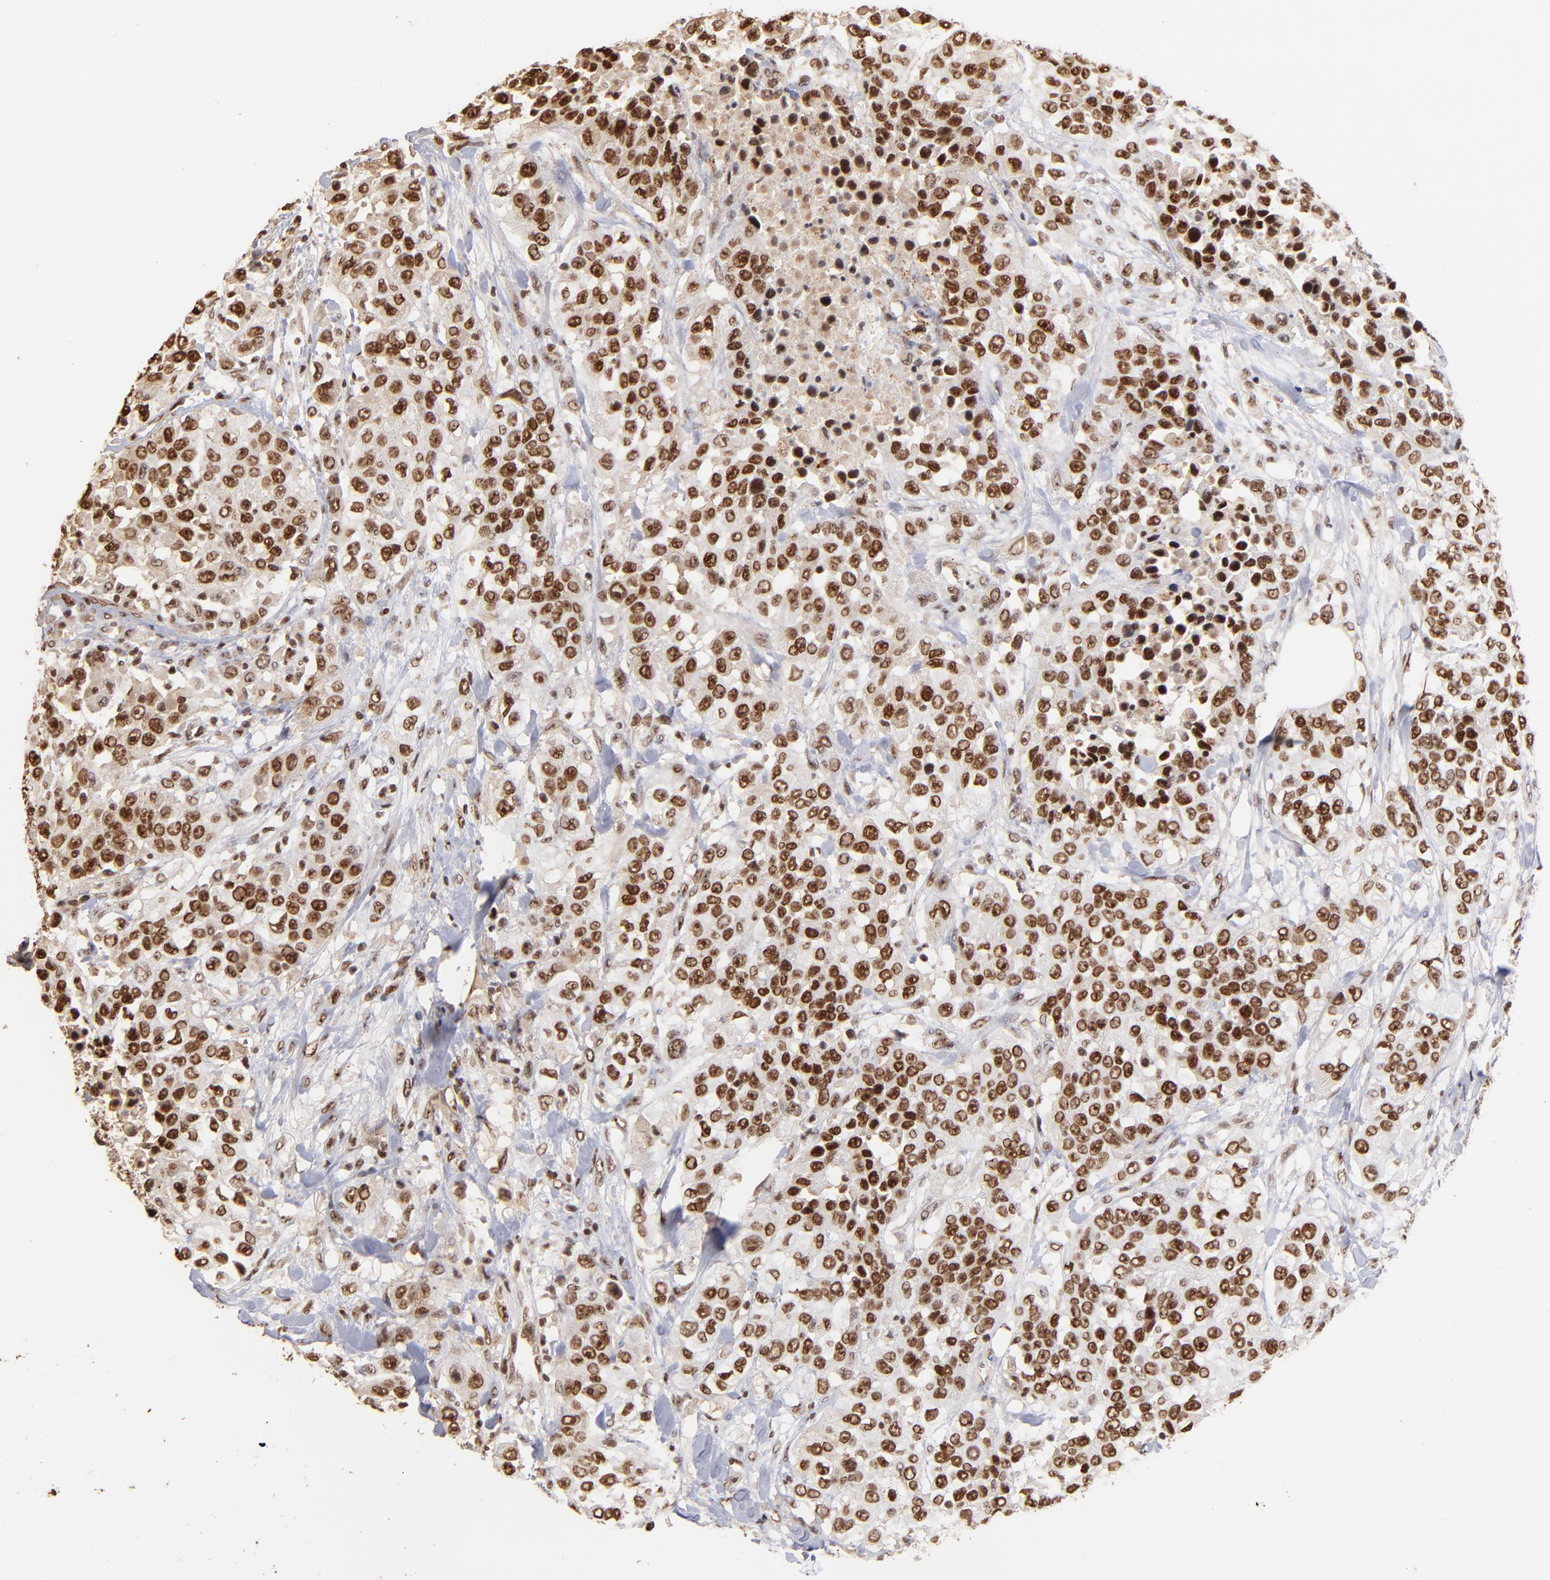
{"staining": {"intensity": "strong", "quantity": ">75%", "location": "cytoplasmic/membranous,nuclear"}, "tissue": "urothelial cancer", "cell_type": "Tumor cells", "image_type": "cancer", "snomed": [{"axis": "morphology", "description": "Urothelial carcinoma, High grade"}, {"axis": "topography", "description": "Urinary bladder"}], "caption": "The photomicrograph demonstrates staining of high-grade urothelial carcinoma, revealing strong cytoplasmic/membranous and nuclear protein expression (brown color) within tumor cells.", "gene": "ZNF146", "patient": {"sex": "female", "age": 80}}